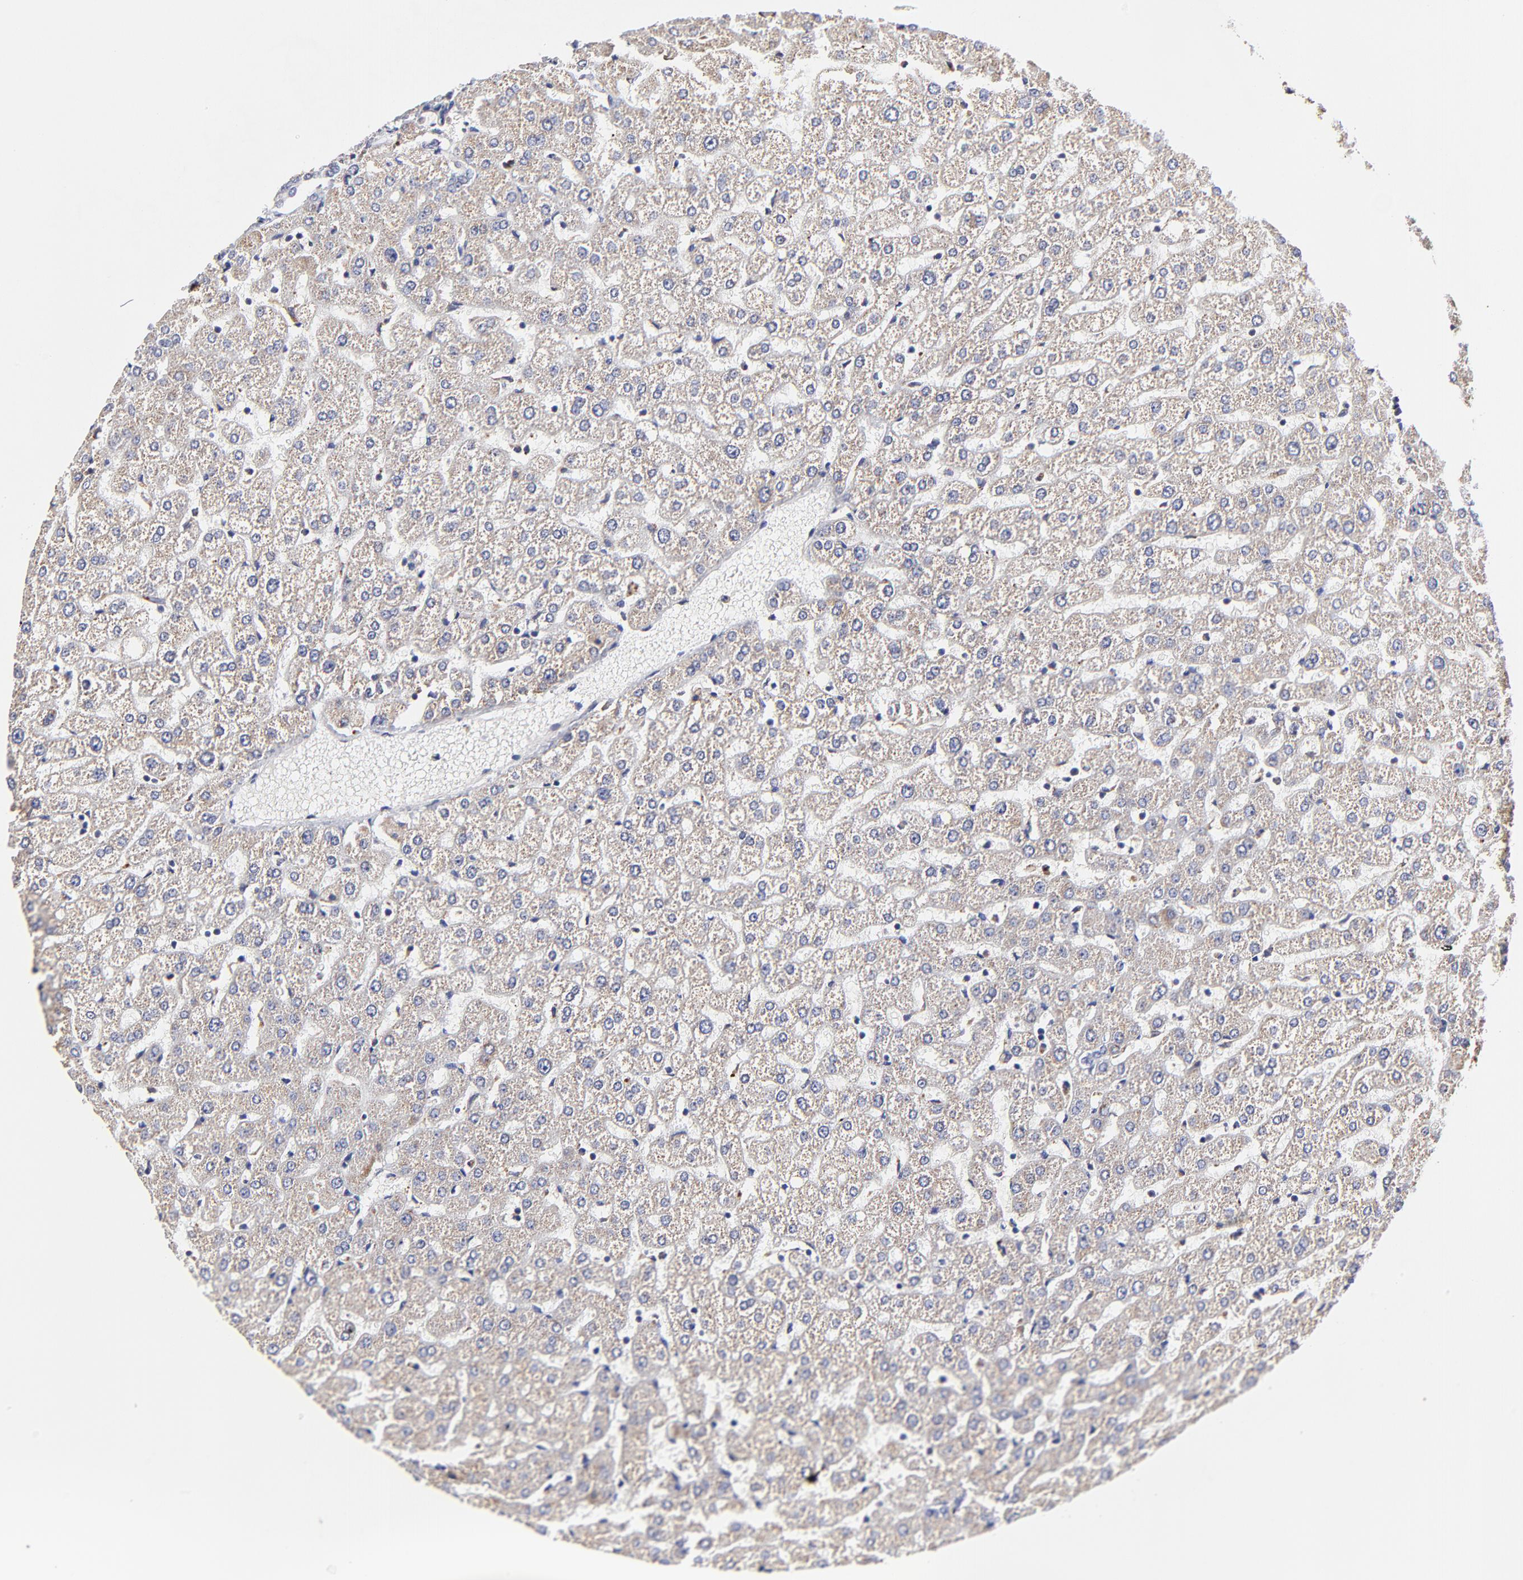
{"staining": {"intensity": "weak", "quantity": ">75%", "location": "cytoplasmic/membranous"}, "tissue": "liver", "cell_type": "Cholangiocytes", "image_type": "normal", "snomed": [{"axis": "morphology", "description": "Normal tissue, NOS"}, {"axis": "morphology", "description": "Fibrosis, NOS"}, {"axis": "topography", "description": "Liver"}], "caption": "A high-resolution photomicrograph shows IHC staining of normal liver, which displays weak cytoplasmic/membranous positivity in approximately >75% of cholangiocytes. (Stains: DAB in brown, nuclei in blue, Microscopy: brightfield microscopy at high magnification).", "gene": "MAP2K7", "patient": {"sex": "female", "age": 29}}